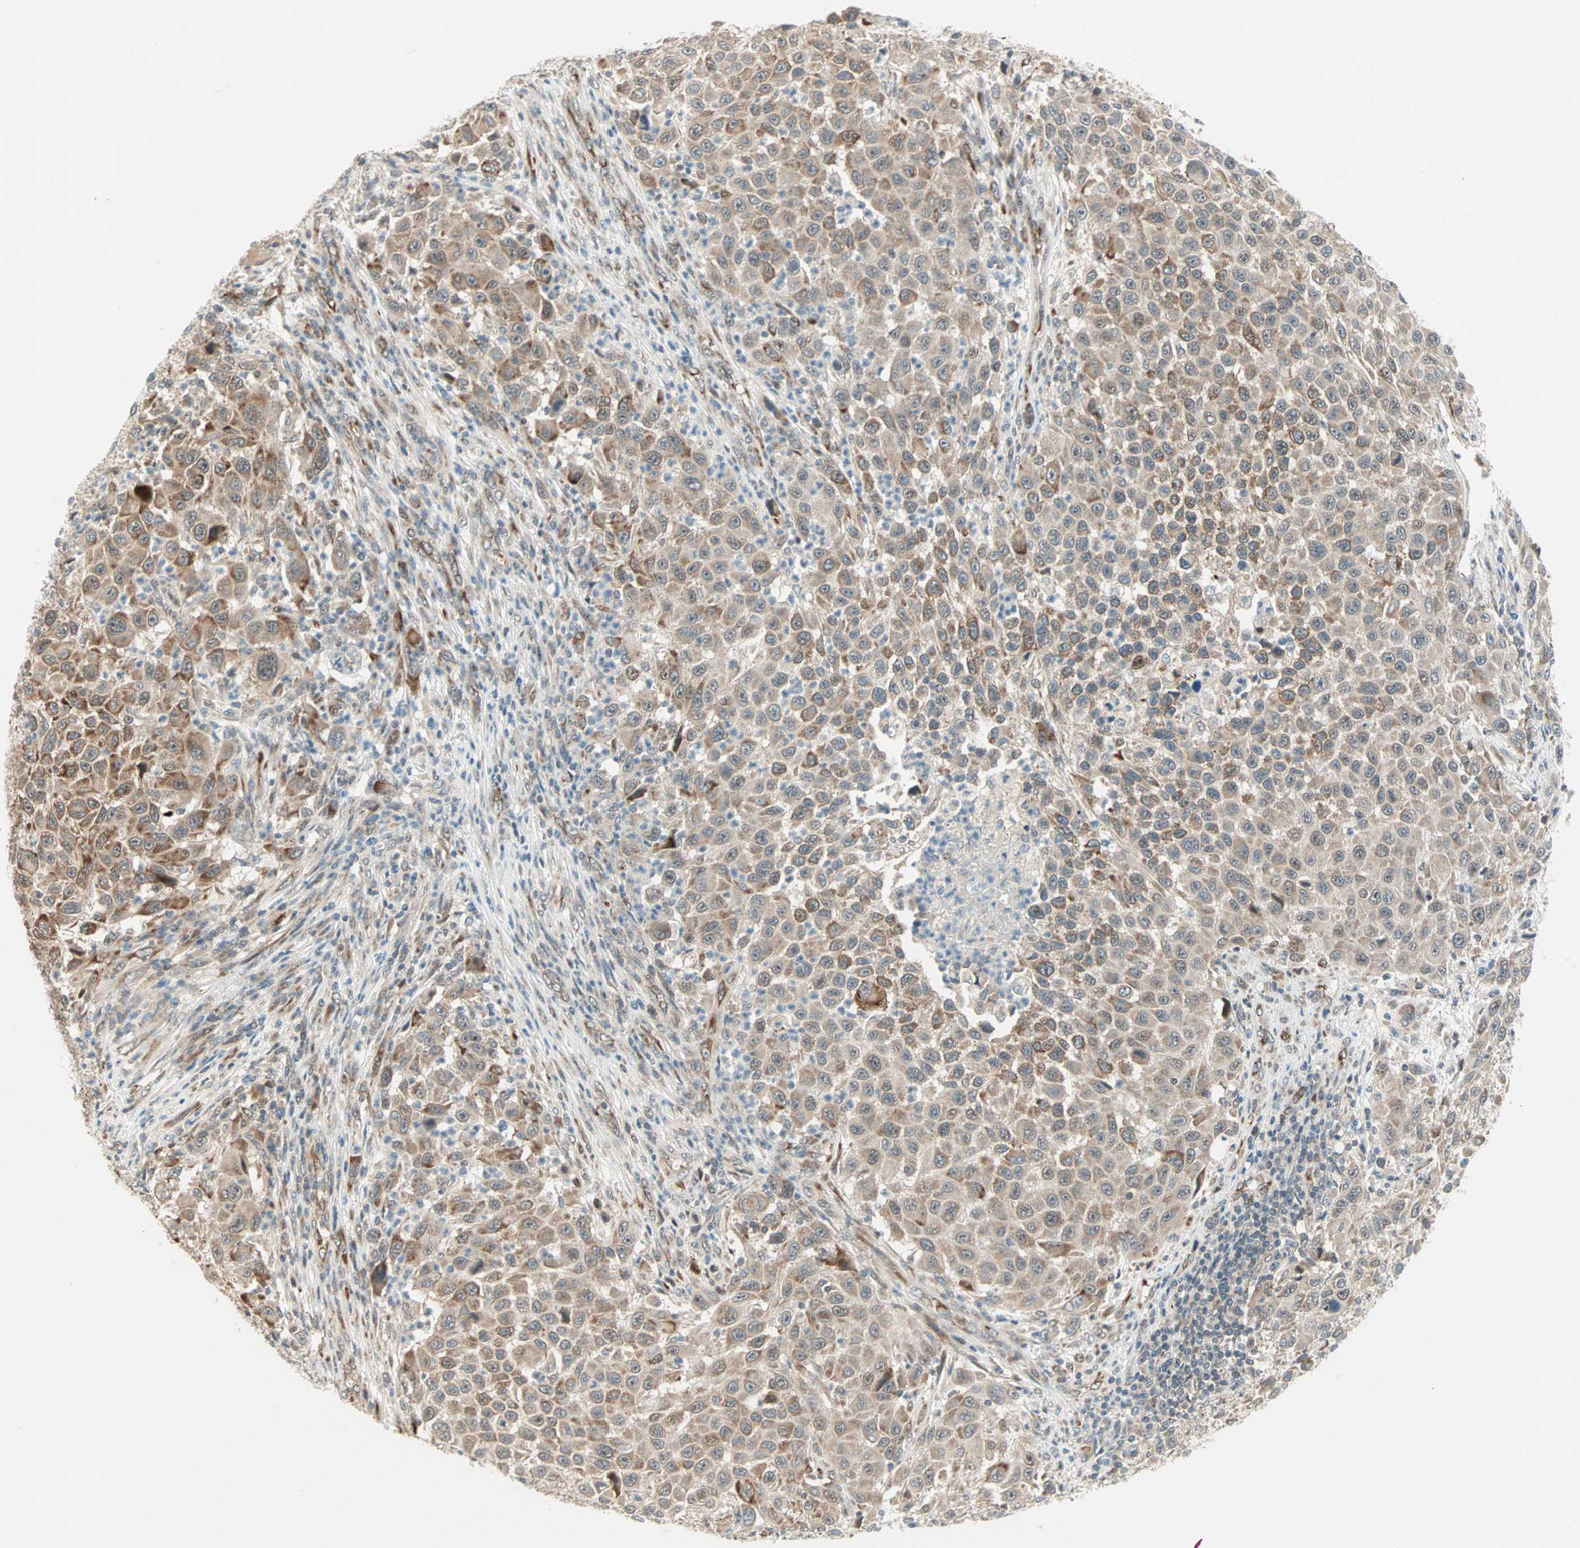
{"staining": {"intensity": "moderate", "quantity": ">75%", "location": "cytoplasmic/membranous"}, "tissue": "melanoma", "cell_type": "Tumor cells", "image_type": "cancer", "snomed": [{"axis": "morphology", "description": "Malignant melanoma, Metastatic site"}, {"axis": "topography", "description": "Lymph node"}], "caption": "Melanoma stained for a protein (brown) reveals moderate cytoplasmic/membranous positive expression in about >75% of tumor cells.", "gene": "ZNF37A", "patient": {"sex": "male", "age": 61}}